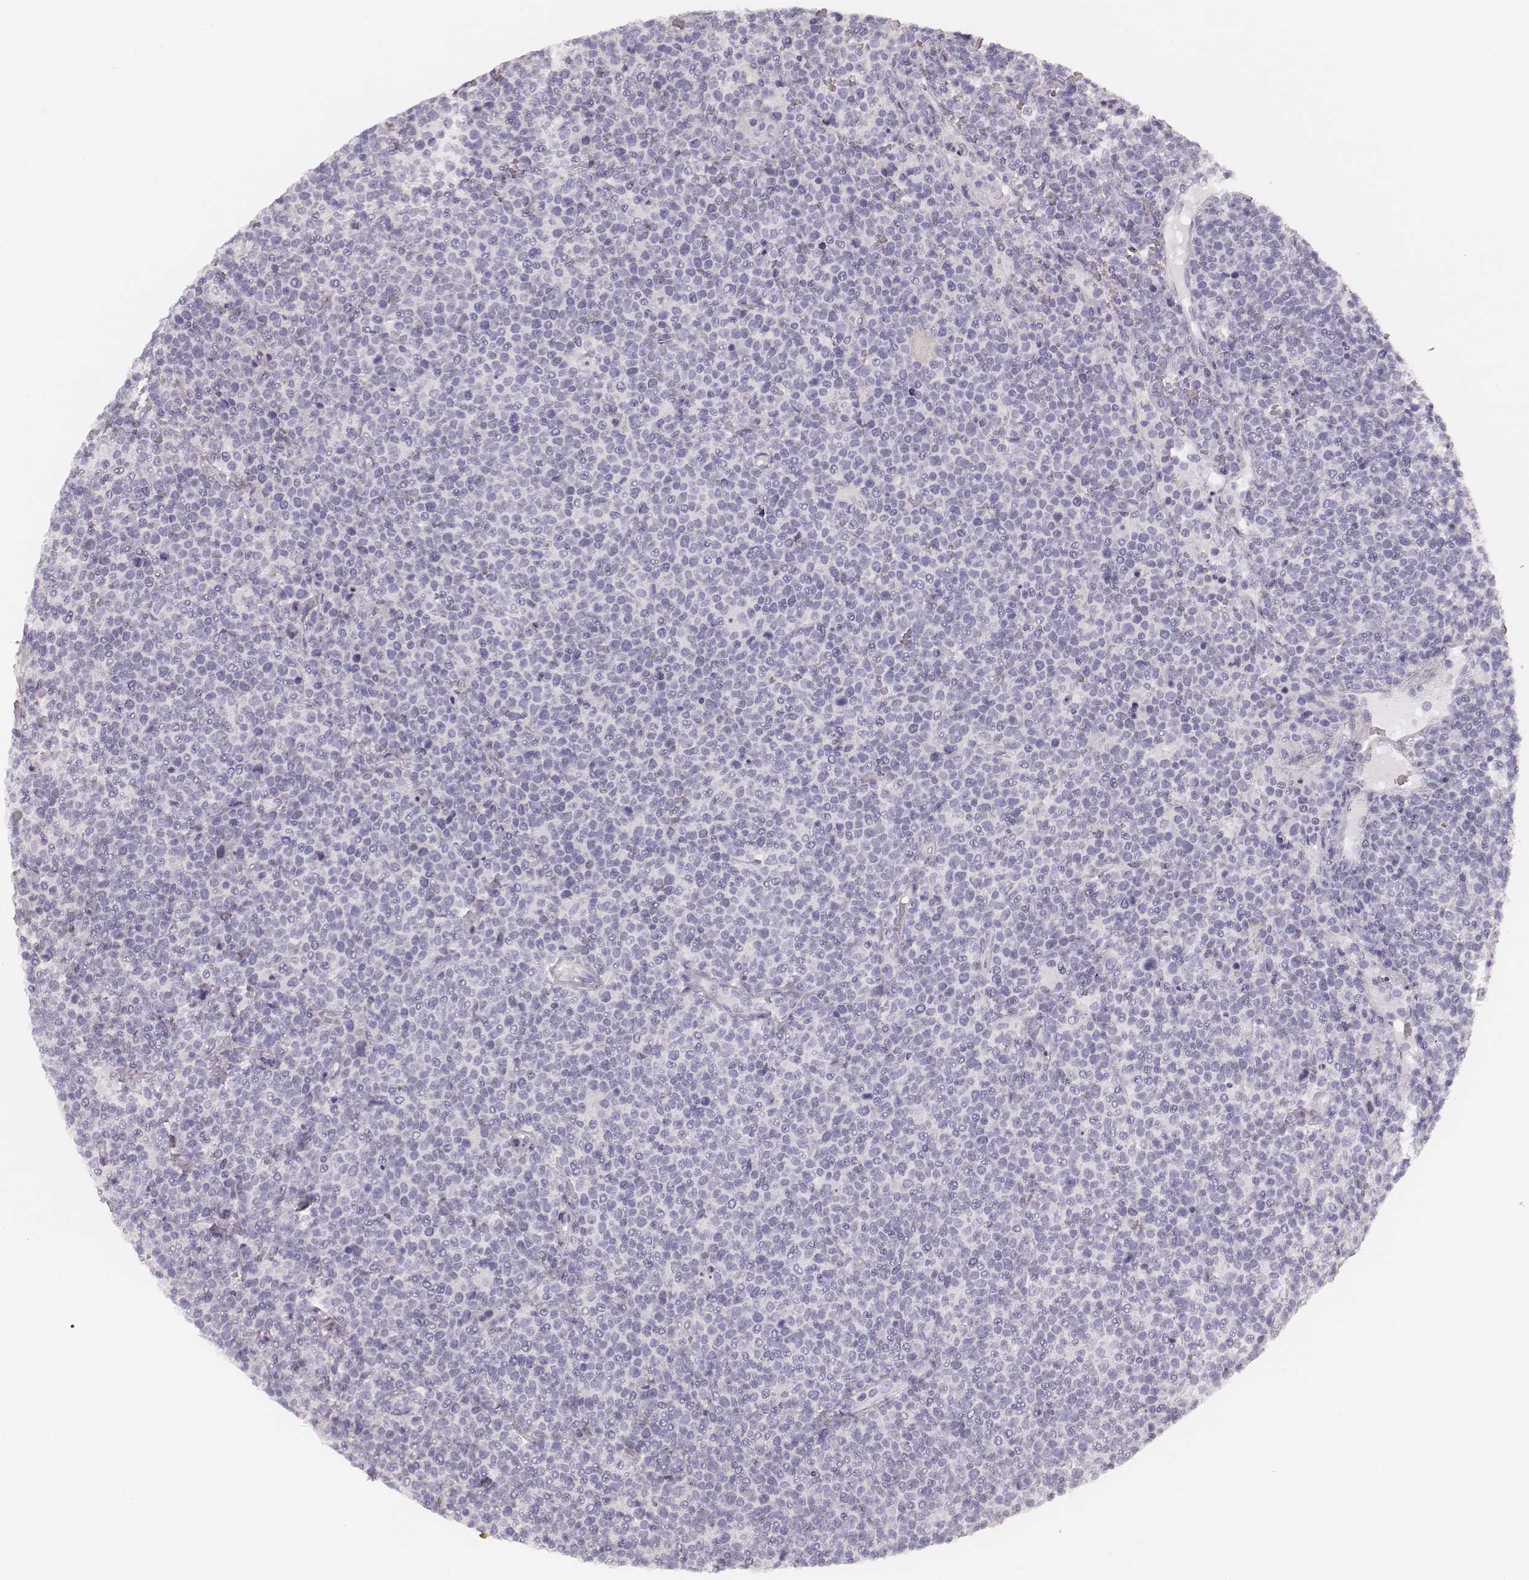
{"staining": {"intensity": "negative", "quantity": "none", "location": "none"}, "tissue": "lymphoma", "cell_type": "Tumor cells", "image_type": "cancer", "snomed": [{"axis": "morphology", "description": "Malignant lymphoma, non-Hodgkin's type, High grade"}, {"axis": "topography", "description": "Lymph node"}], "caption": "This is an IHC histopathology image of malignant lymphoma, non-Hodgkin's type (high-grade). There is no positivity in tumor cells.", "gene": "MSX1", "patient": {"sex": "male", "age": 61}}